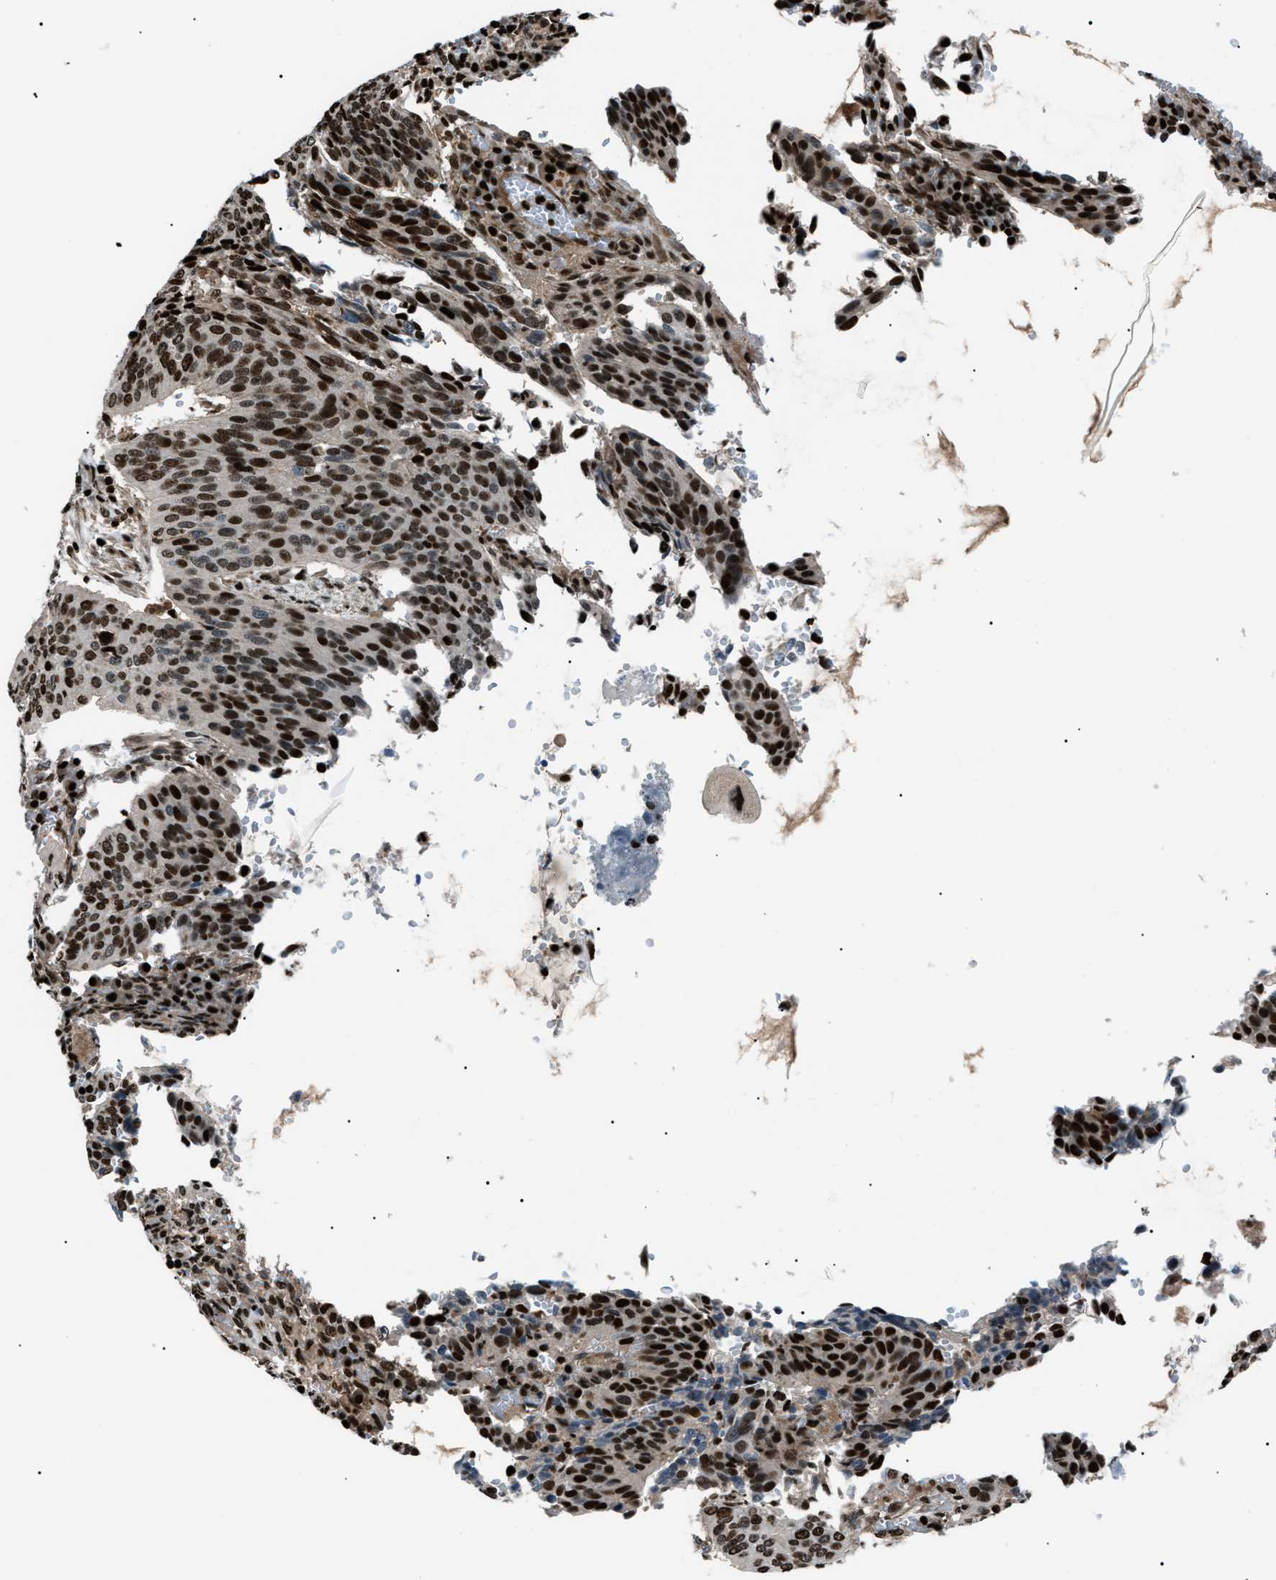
{"staining": {"intensity": "strong", "quantity": ">75%", "location": "nuclear"}, "tissue": "cervical cancer", "cell_type": "Tumor cells", "image_type": "cancer", "snomed": [{"axis": "morphology", "description": "Normal tissue, NOS"}, {"axis": "morphology", "description": "Squamous cell carcinoma, NOS"}, {"axis": "topography", "description": "Cervix"}], "caption": "This is a histology image of immunohistochemistry (IHC) staining of cervical cancer, which shows strong expression in the nuclear of tumor cells.", "gene": "PRKX", "patient": {"sex": "female", "age": 39}}